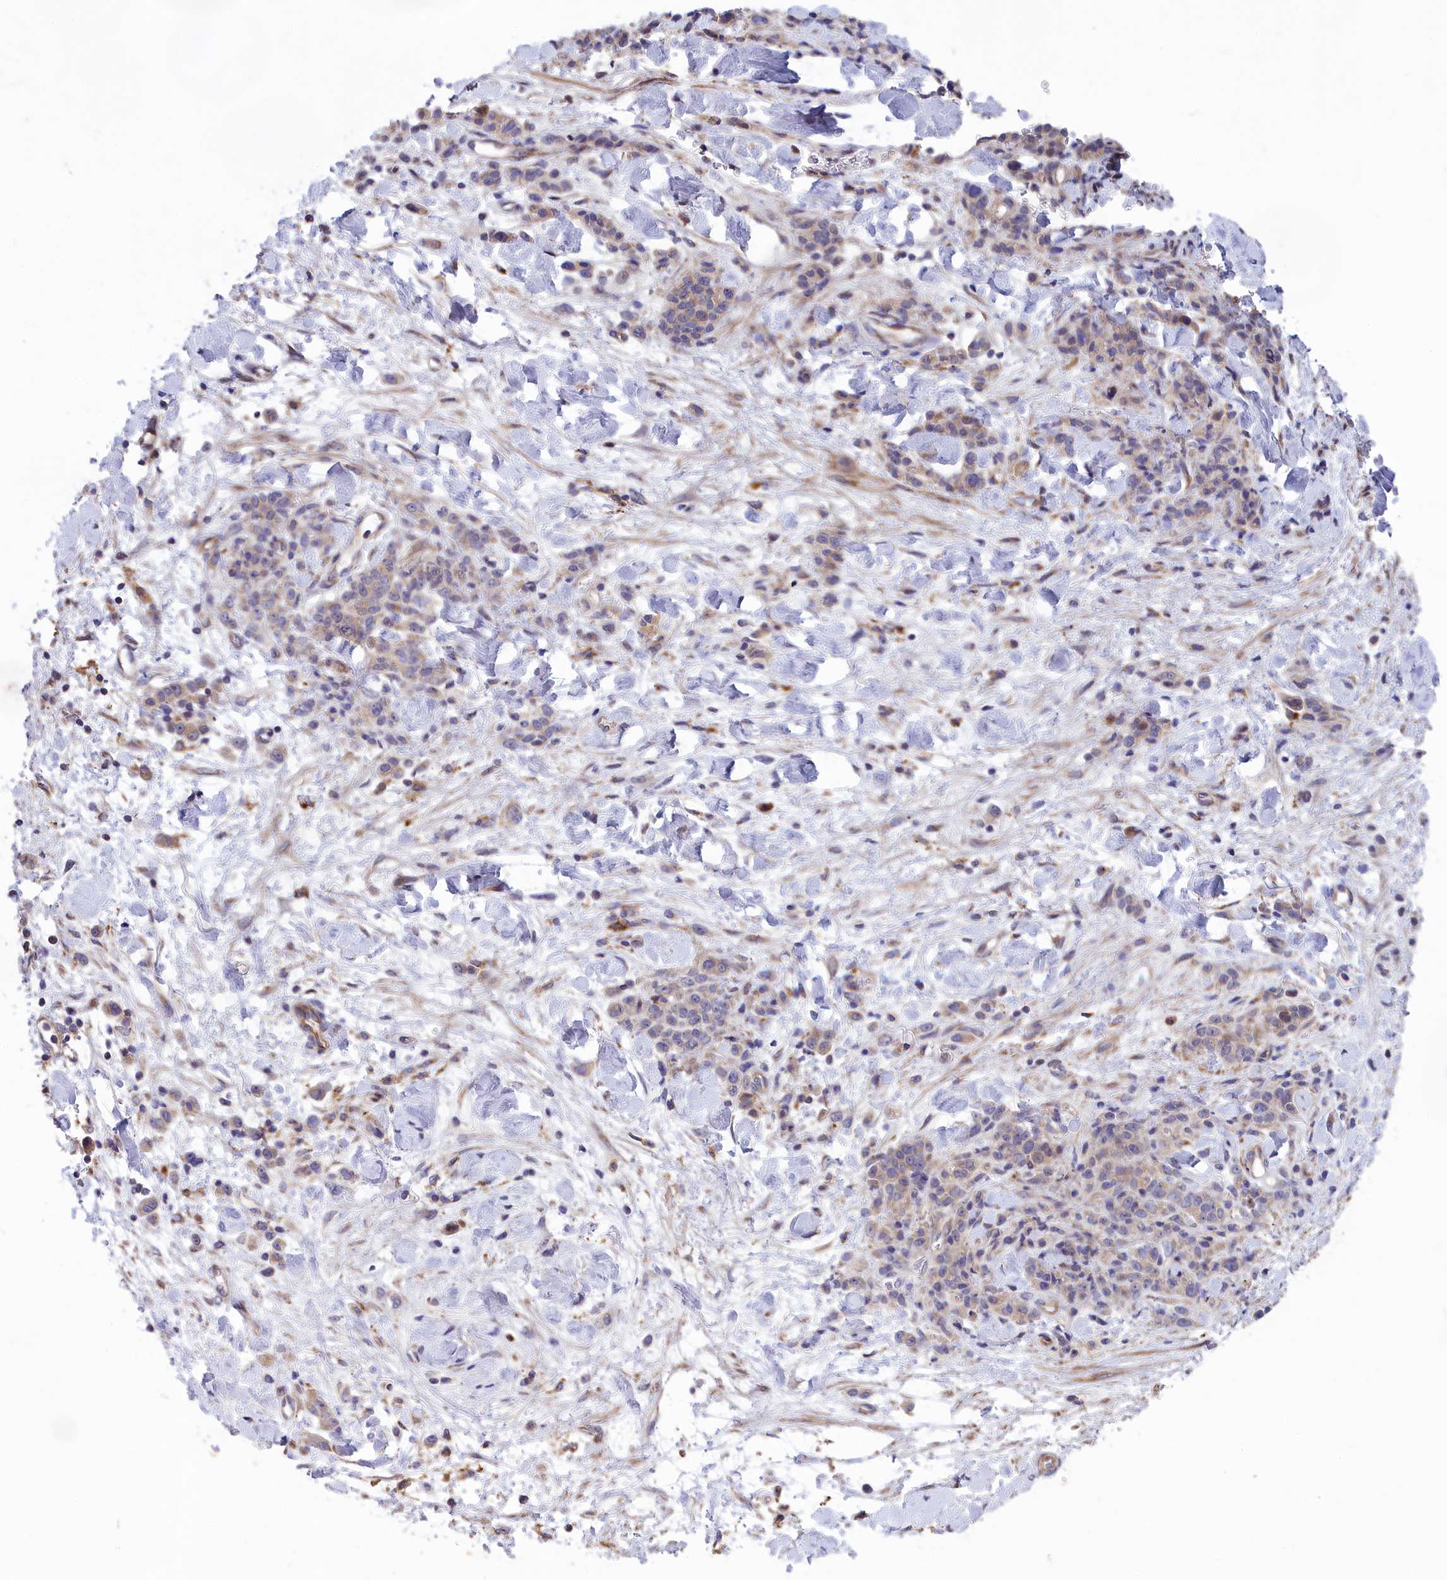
{"staining": {"intensity": "weak", "quantity": "<25%", "location": "cytoplasmic/membranous"}, "tissue": "stomach cancer", "cell_type": "Tumor cells", "image_type": "cancer", "snomed": [{"axis": "morphology", "description": "Normal tissue, NOS"}, {"axis": "morphology", "description": "Adenocarcinoma, NOS"}, {"axis": "topography", "description": "Stomach"}], "caption": "High magnification brightfield microscopy of stomach cancer (adenocarcinoma) stained with DAB (3,3'-diaminobenzidine) (brown) and counterstained with hematoxylin (blue): tumor cells show no significant expression.", "gene": "BLTP2", "patient": {"sex": "male", "age": 82}}